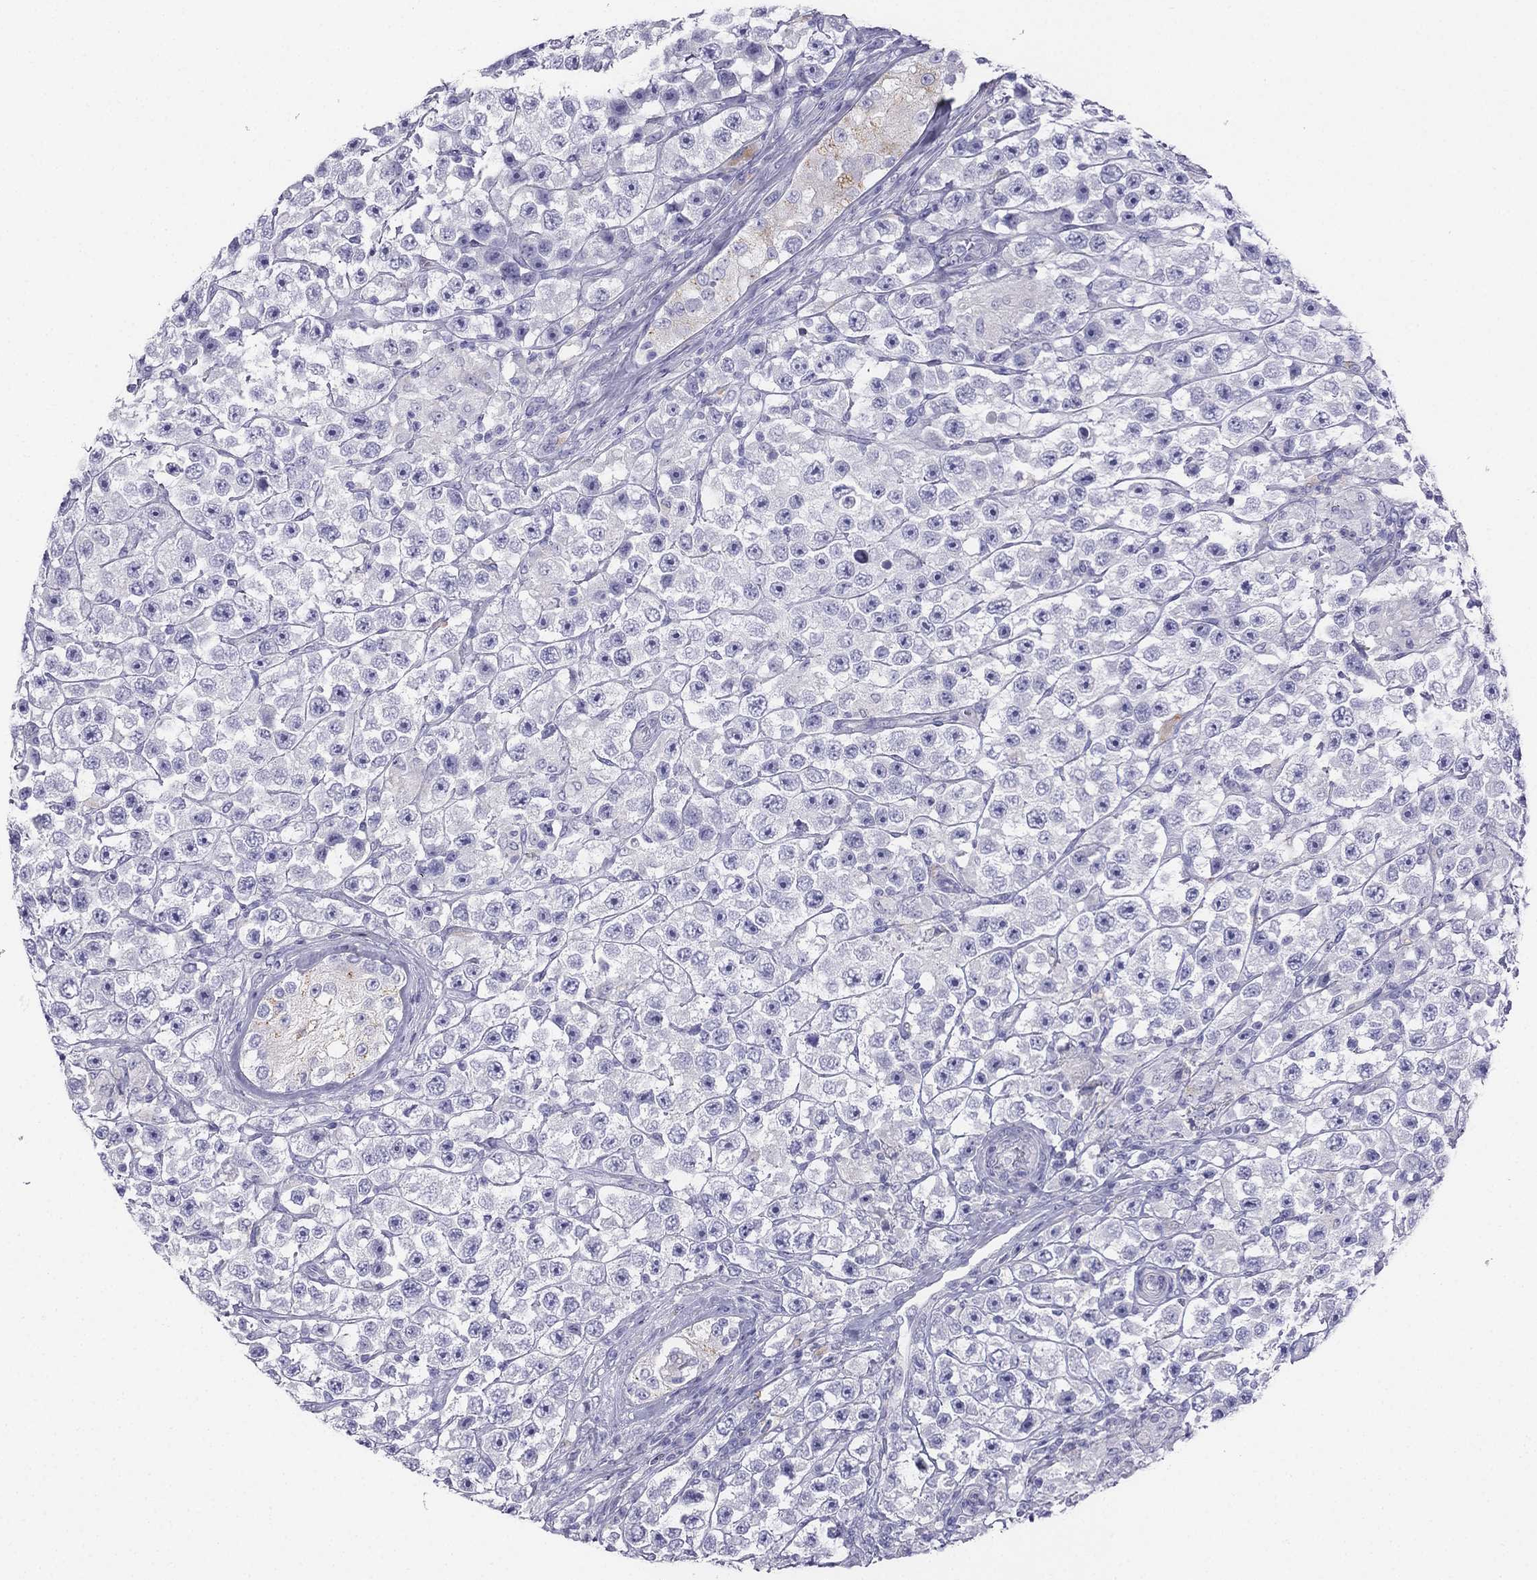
{"staining": {"intensity": "negative", "quantity": "none", "location": "none"}, "tissue": "testis cancer", "cell_type": "Tumor cells", "image_type": "cancer", "snomed": [{"axis": "morphology", "description": "Seminoma, NOS"}, {"axis": "topography", "description": "Testis"}], "caption": "This is an immunohistochemistry (IHC) image of seminoma (testis). There is no staining in tumor cells.", "gene": "ALOXE3", "patient": {"sex": "male", "age": 45}}